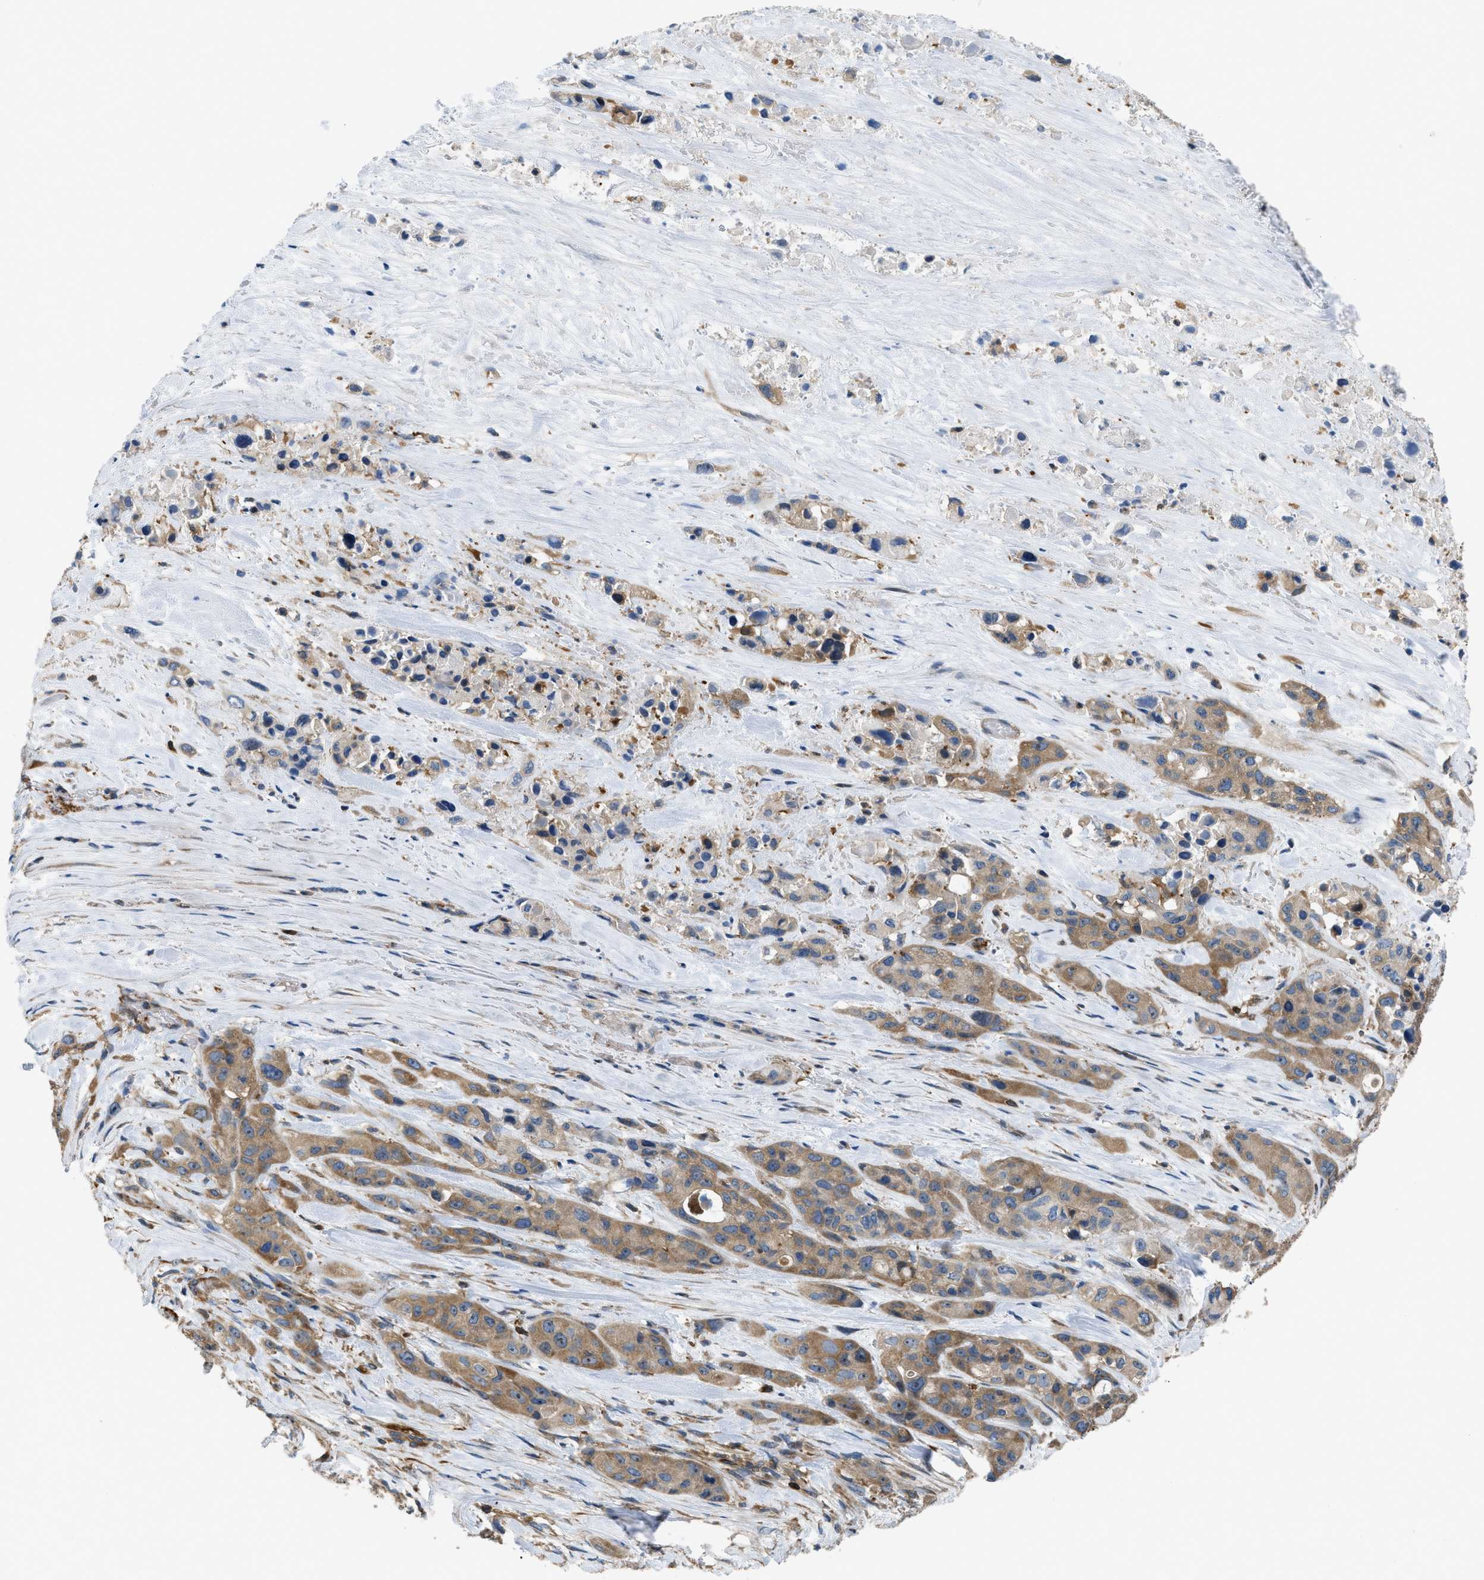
{"staining": {"intensity": "moderate", "quantity": ">75%", "location": "cytoplasmic/membranous"}, "tissue": "pancreatic cancer", "cell_type": "Tumor cells", "image_type": "cancer", "snomed": [{"axis": "morphology", "description": "Adenocarcinoma, NOS"}, {"axis": "topography", "description": "Pancreas"}], "caption": "This micrograph exhibits immunohistochemistry (IHC) staining of pancreatic adenocarcinoma, with medium moderate cytoplasmic/membranous staining in about >75% of tumor cells.", "gene": "ATP2A3", "patient": {"sex": "male", "age": 53}}